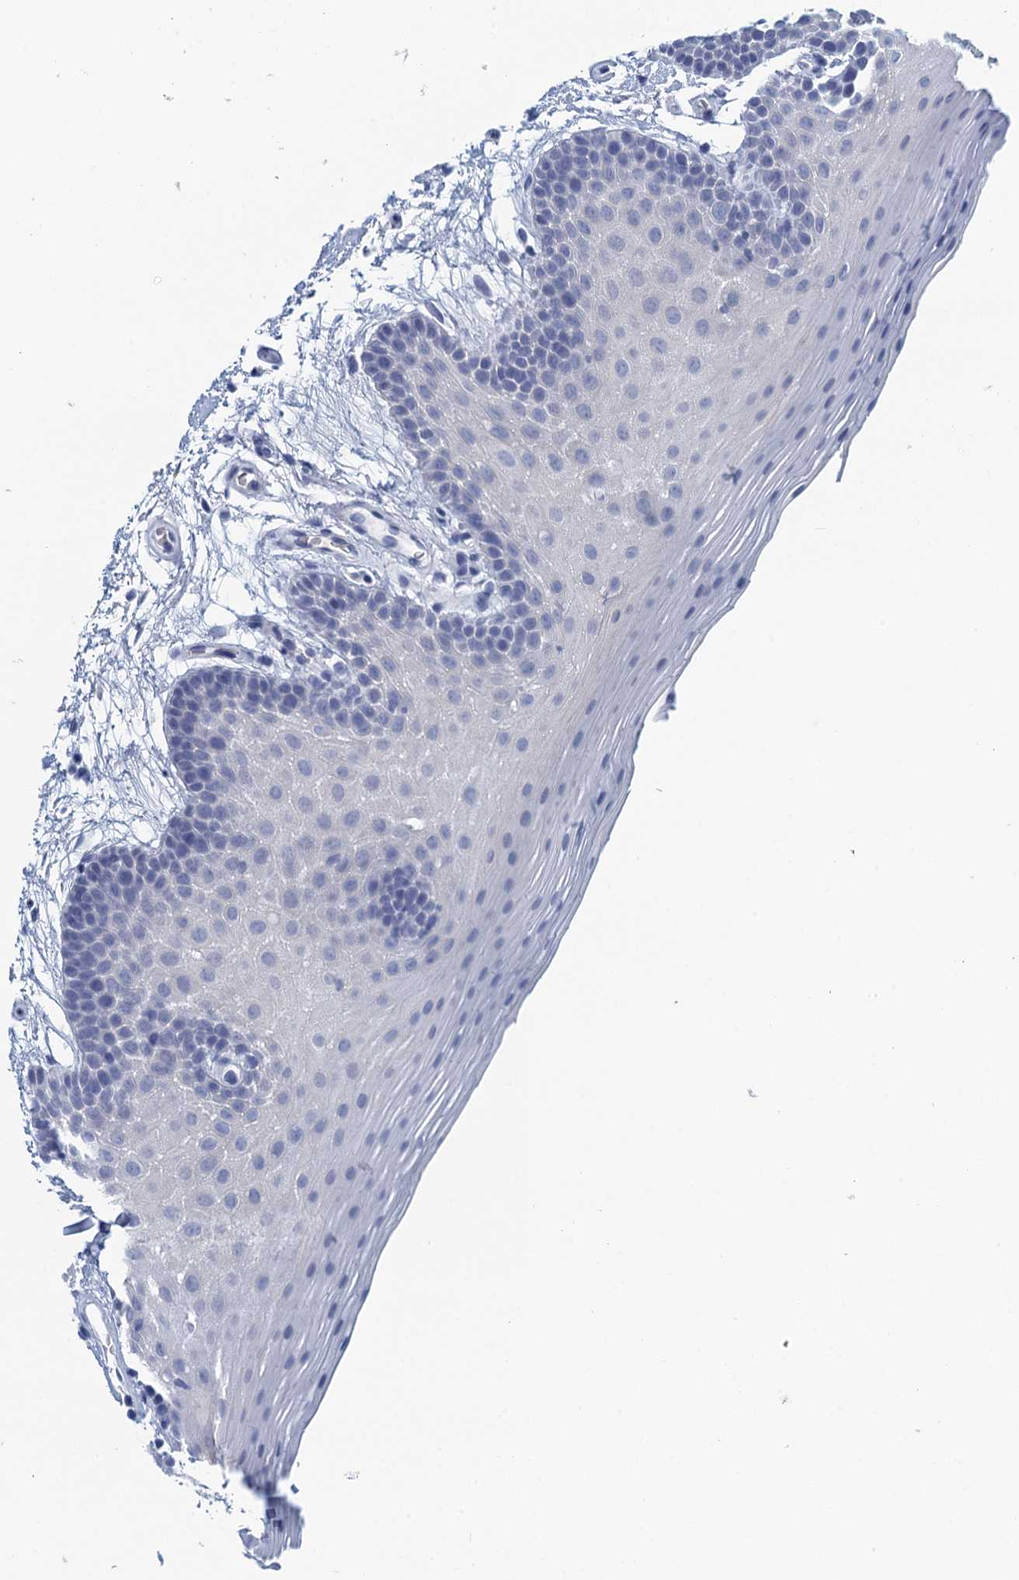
{"staining": {"intensity": "negative", "quantity": "none", "location": "none"}, "tissue": "oral mucosa", "cell_type": "Squamous epithelial cells", "image_type": "normal", "snomed": [{"axis": "morphology", "description": "Normal tissue, NOS"}, {"axis": "topography", "description": "Oral tissue"}], "caption": "Human oral mucosa stained for a protein using immunohistochemistry (IHC) shows no expression in squamous epithelial cells.", "gene": "CYP51A1", "patient": {"sex": "male", "age": 62}}